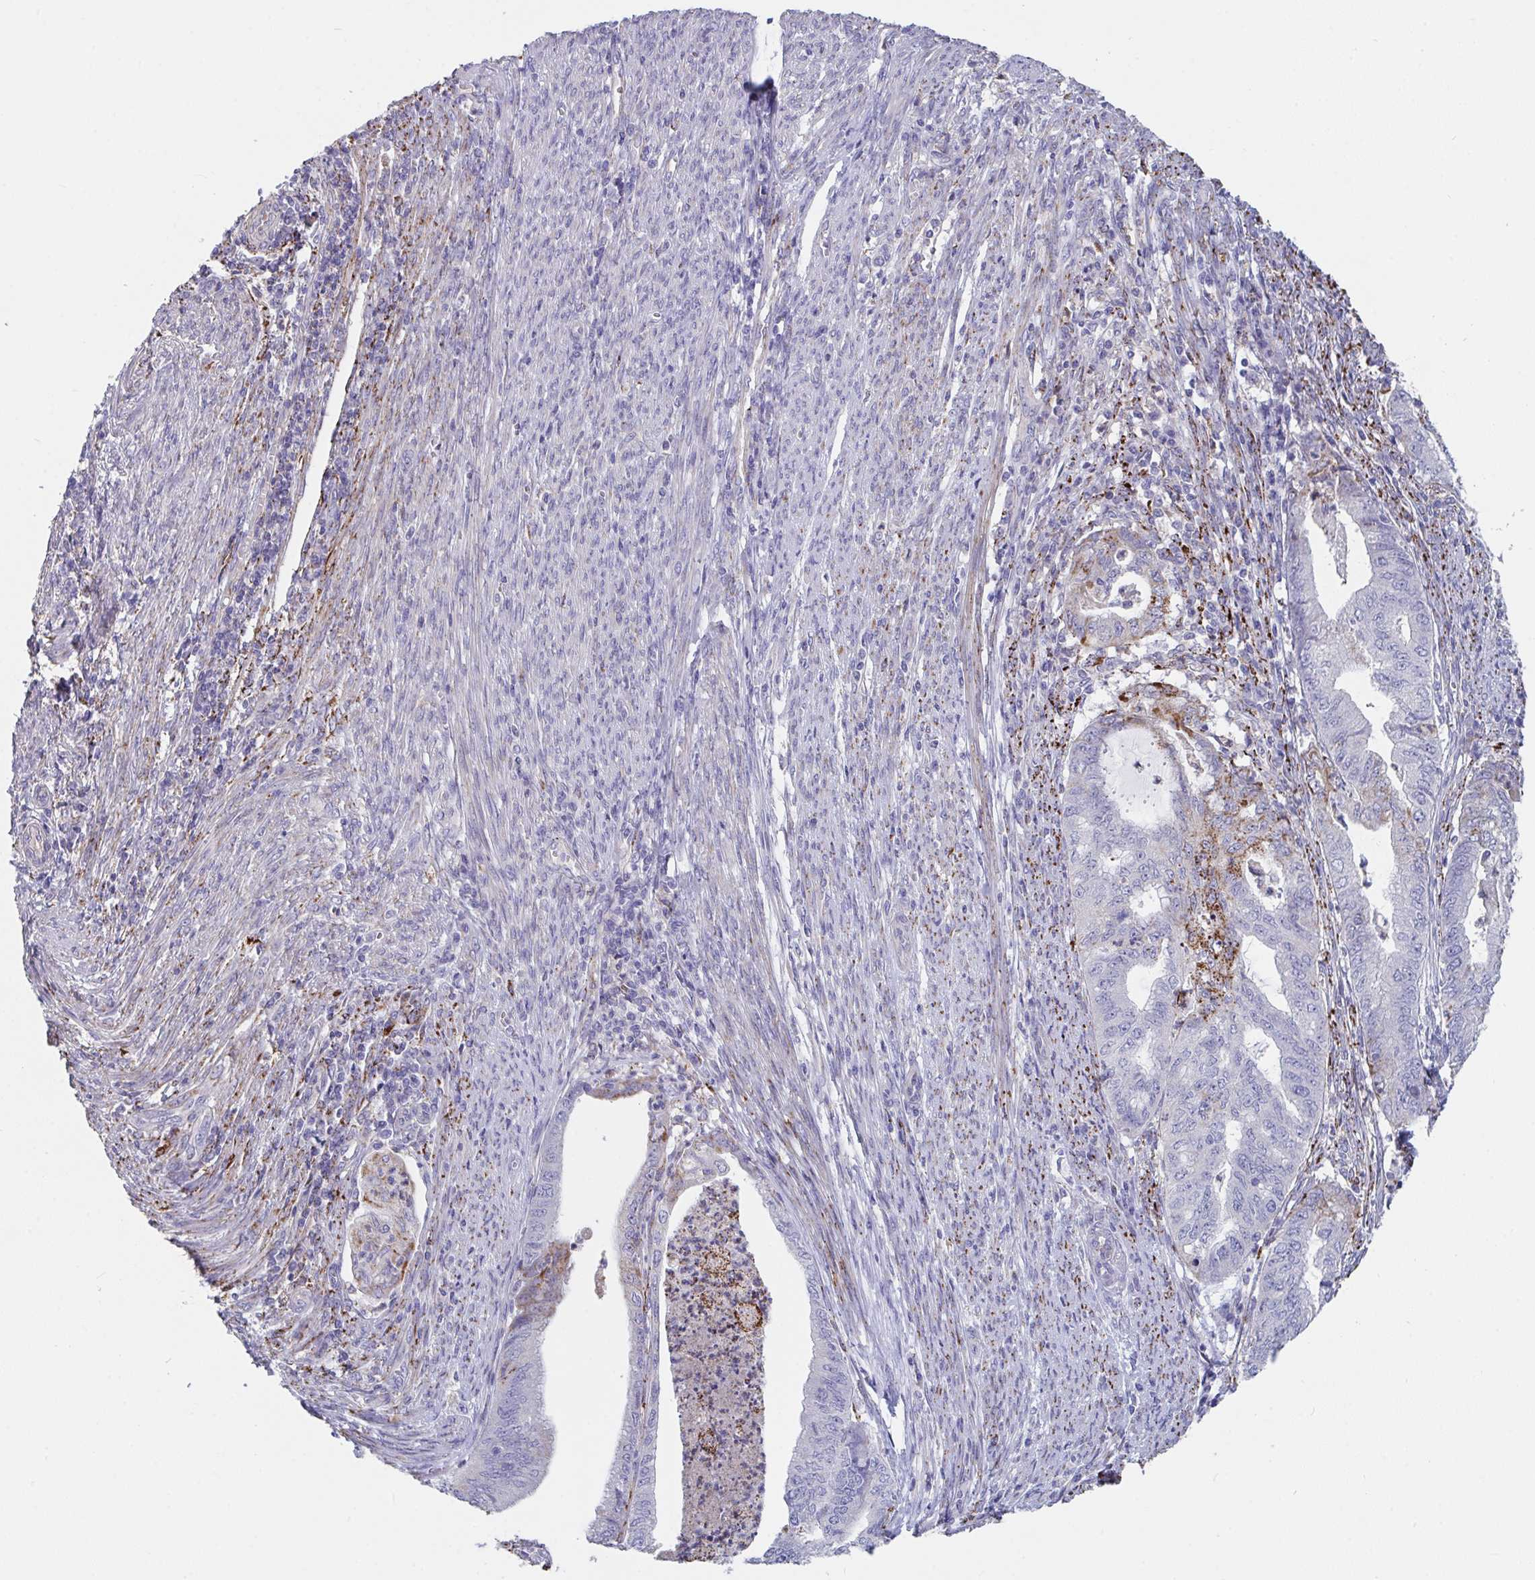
{"staining": {"intensity": "strong", "quantity": "<25%", "location": "cytoplasmic/membranous"}, "tissue": "endometrial cancer", "cell_type": "Tumor cells", "image_type": "cancer", "snomed": [{"axis": "morphology", "description": "Adenocarcinoma, NOS"}, {"axis": "topography", "description": "Endometrium"}], "caption": "A brown stain highlights strong cytoplasmic/membranous positivity of a protein in human endometrial cancer tumor cells.", "gene": "FAM156B", "patient": {"sex": "female", "age": 79}}